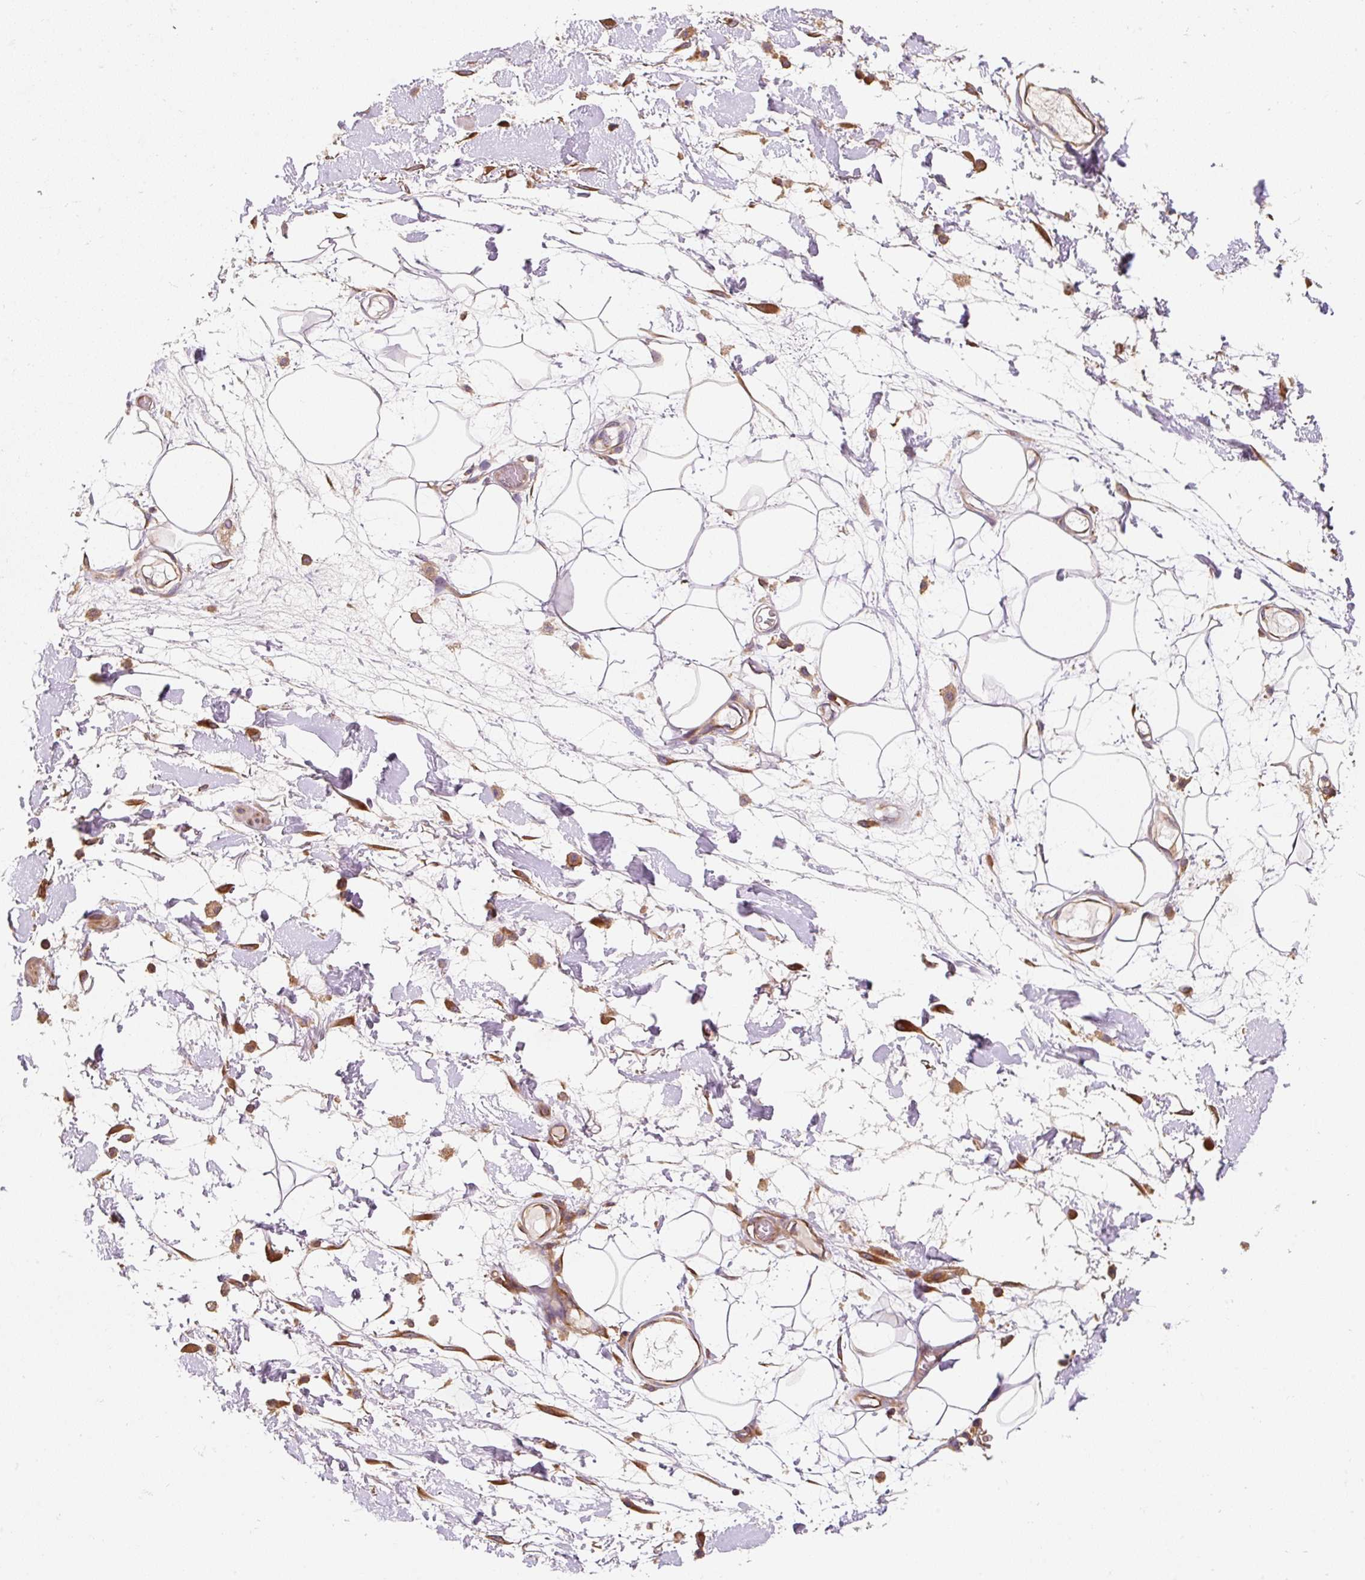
{"staining": {"intensity": "weak", "quantity": ">75%", "location": "cytoplasmic/membranous"}, "tissue": "adipose tissue", "cell_type": "Adipocytes", "image_type": "normal", "snomed": [{"axis": "morphology", "description": "Normal tissue, NOS"}, {"axis": "topography", "description": "Vulva"}, {"axis": "topography", "description": "Peripheral nerve tissue"}], "caption": "Protein analysis of benign adipose tissue exhibits weak cytoplasmic/membranous staining in approximately >75% of adipocytes.", "gene": "EIF2S2", "patient": {"sex": "female", "age": 68}}